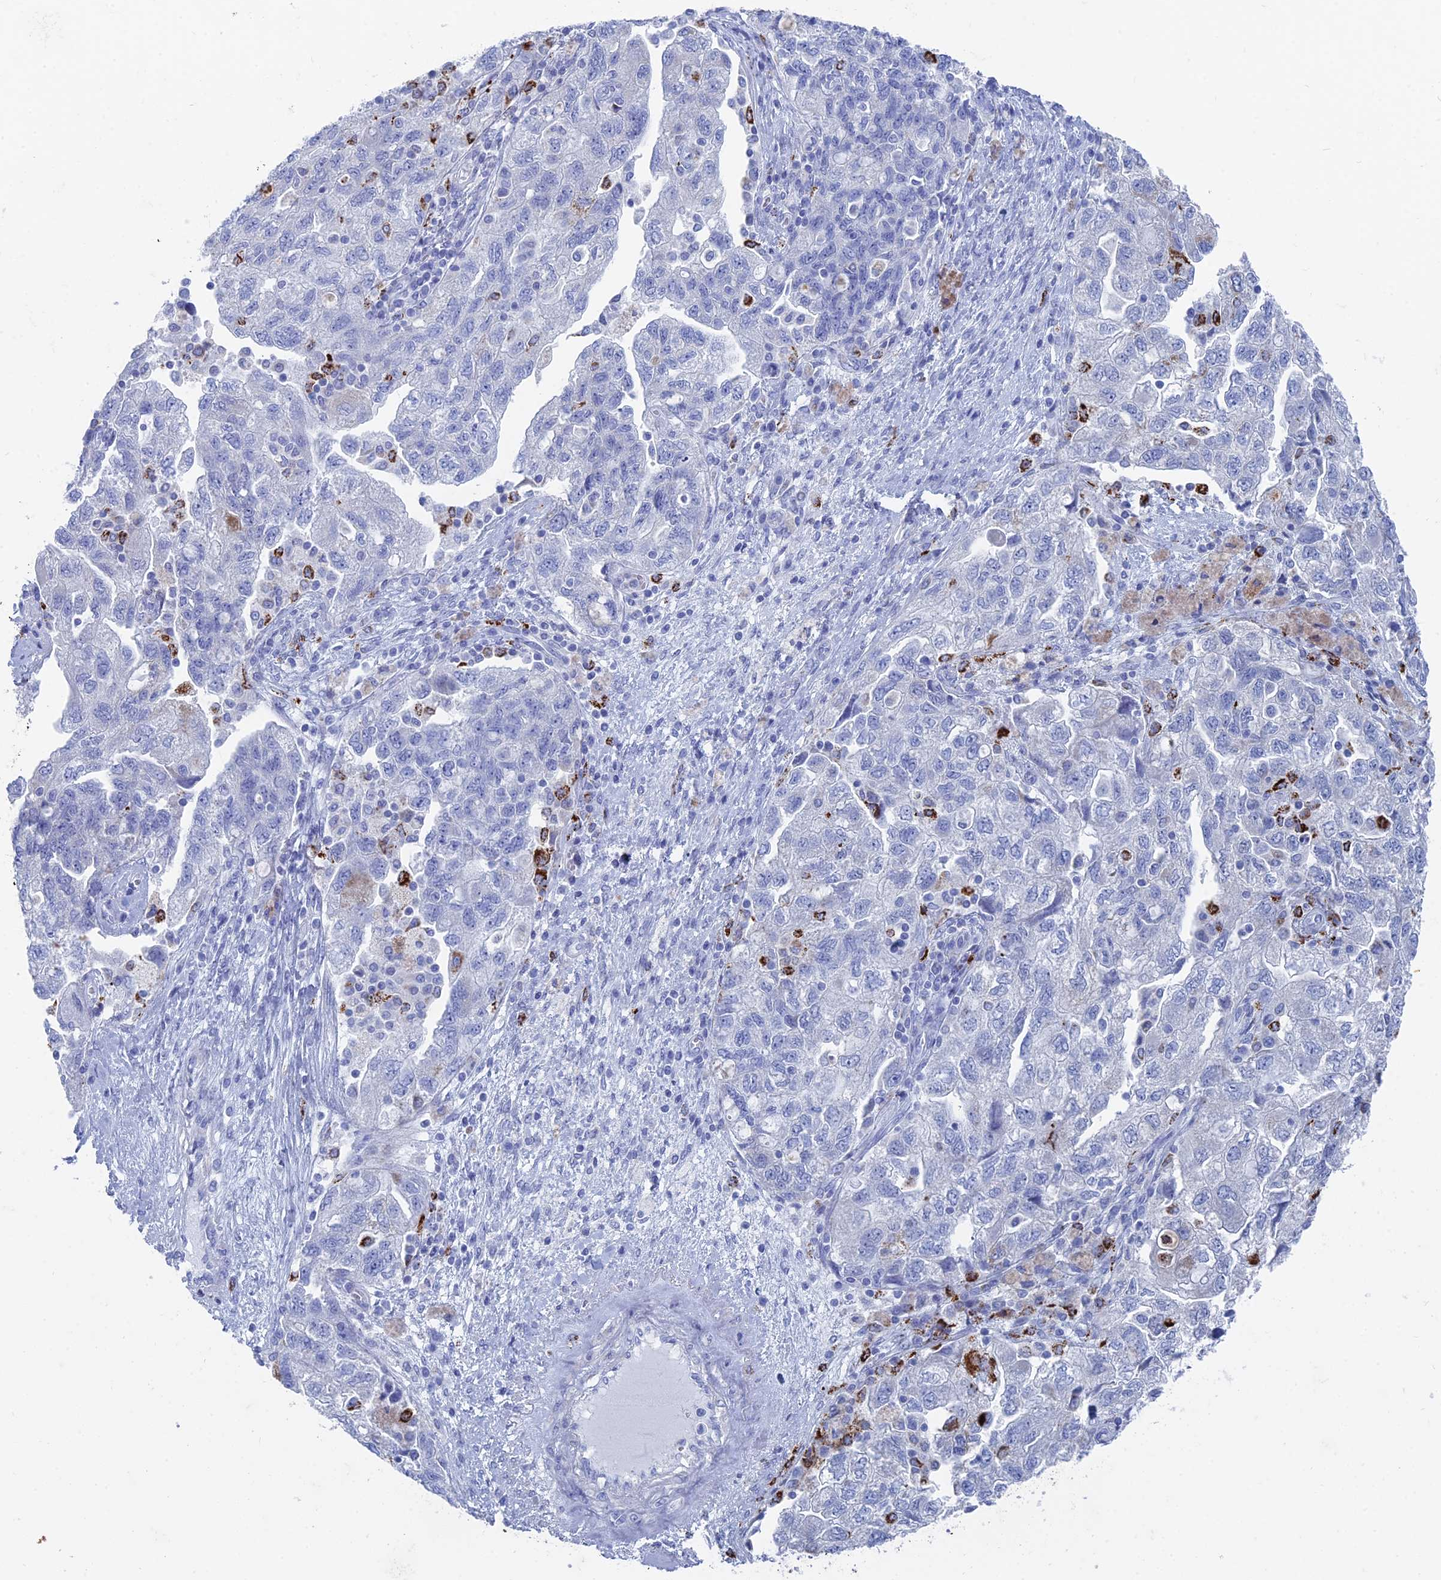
{"staining": {"intensity": "negative", "quantity": "none", "location": "none"}, "tissue": "ovarian cancer", "cell_type": "Tumor cells", "image_type": "cancer", "snomed": [{"axis": "morphology", "description": "Carcinoma, NOS"}, {"axis": "morphology", "description": "Cystadenocarcinoma, serous, NOS"}, {"axis": "topography", "description": "Ovary"}], "caption": "Tumor cells show no significant staining in serous cystadenocarcinoma (ovarian).", "gene": "ALMS1", "patient": {"sex": "female", "age": 69}}